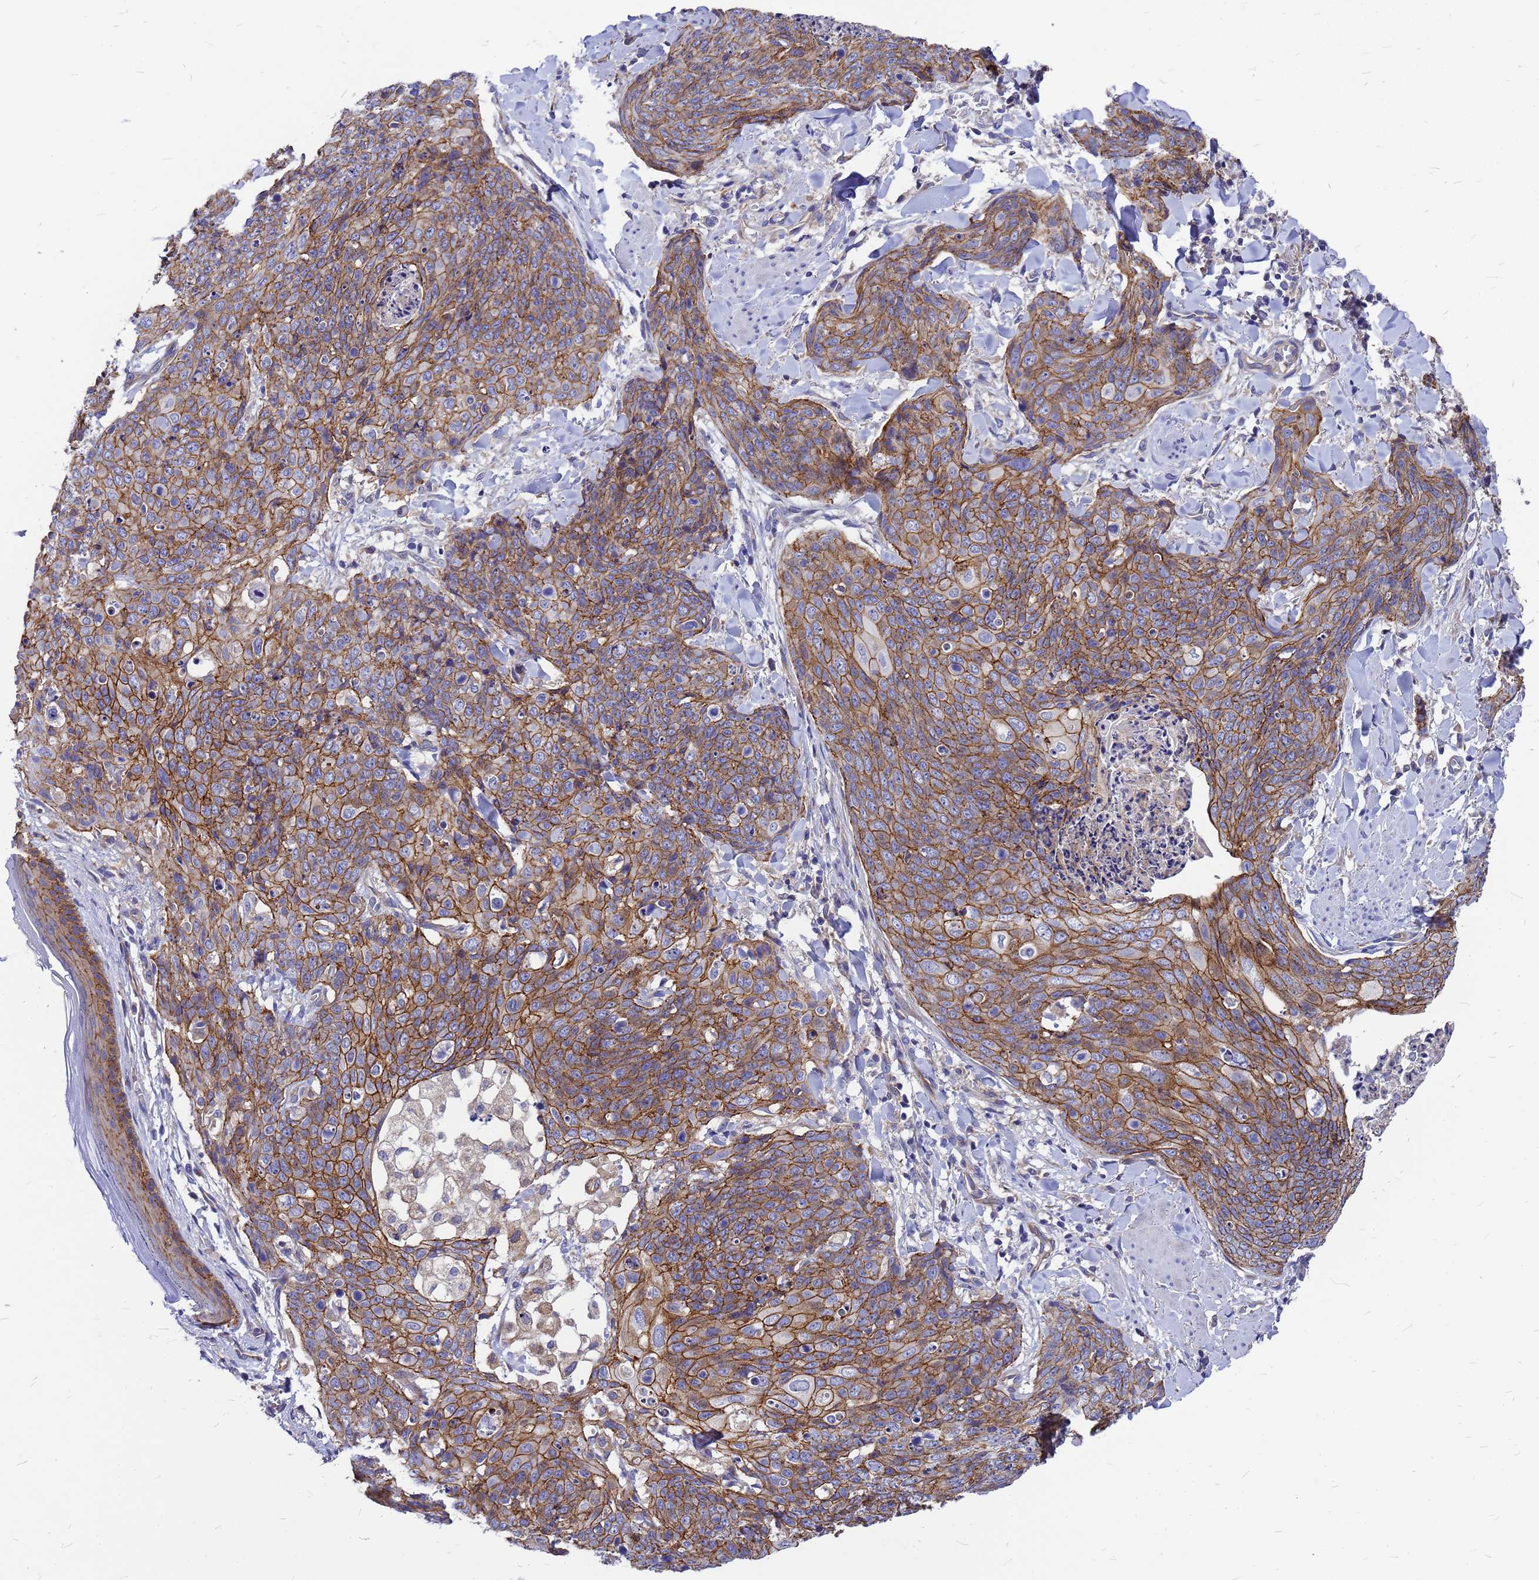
{"staining": {"intensity": "moderate", "quantity": ">75%", "location": "cytoplasmic/membranous"}, "tissue": "skin cancer", "cell_type": "Tumor cells", "image_type": "cancer", "snomed": [{"axis": "morphology", "description": "Squamous cell carcinoma, NOS"}, {"axis": "topography", "description": "Skin"}, {"axis": "topography", "description": "Vulva"}], "caption": "Protein expression analysis of skin cancer (squamous cell carcinoma) shows moderate cytoplasmic/membranous staining in about >75% of tumor cells.", "gene": "FBXW5", "patient": {"sex": "female", "age": 85}}